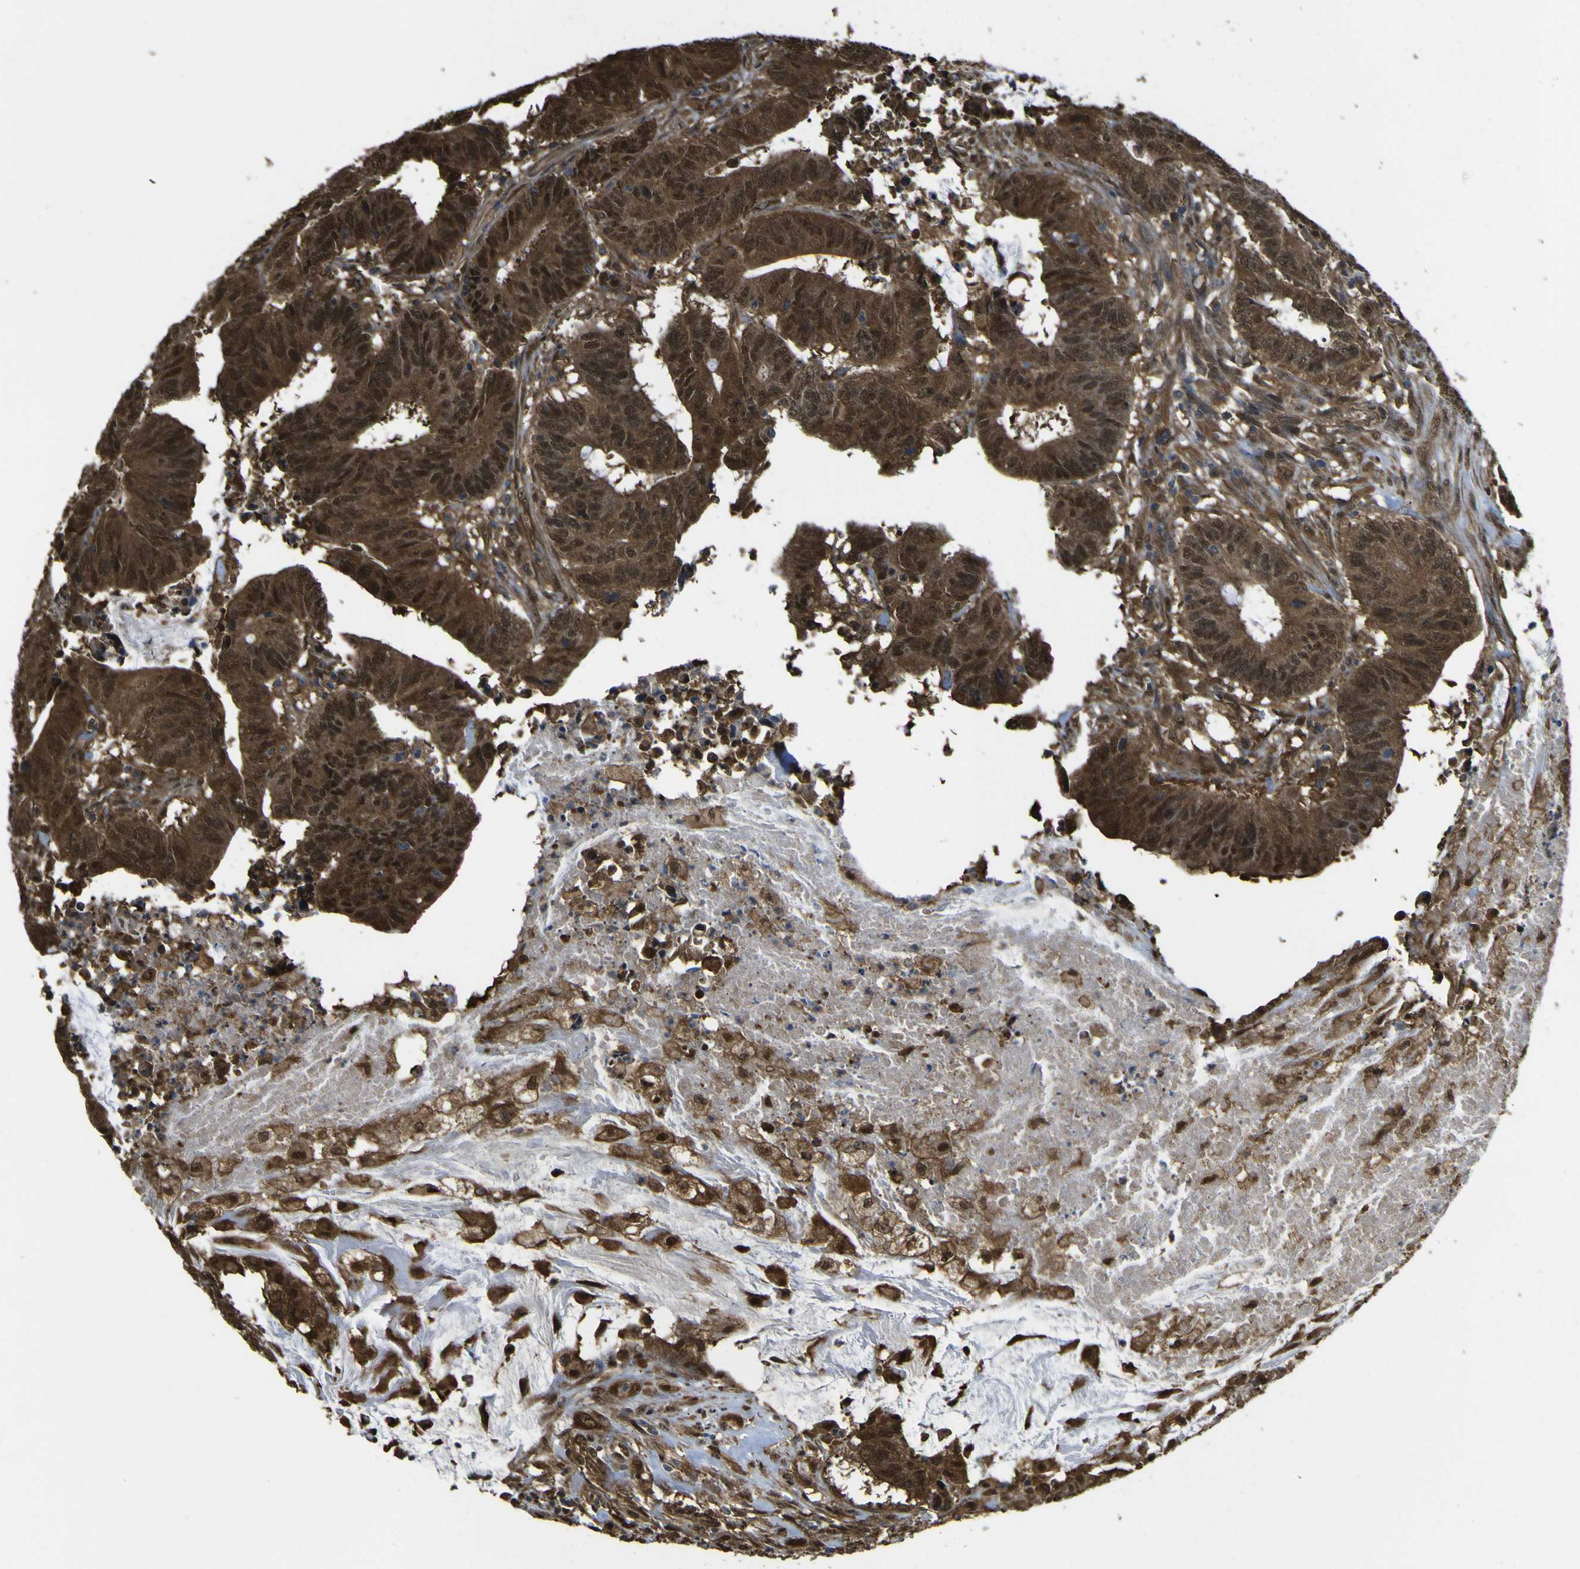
{"staining": {"intensity": "strong", "quantity": ">75%", "location": "cytoplasmic/membranous,nuclear"}, "tissue": "colorectal cancer", "cell_type": "Tumor cells", "image_type": "cancer", "snomed": [{"axis": "morphology", "description": "Adenocarcinoma, NOS"}, {"axis": "topography", "description": "Colon"}], "caption": "A micrograph of human colorectal cancer (adenocarcinoma) stained for a protein reveals strong cytoplasmic/membranous and nuclear brown staining in tumor cells.", "gene": "YWHAG", "patient": {"sex": "male", "age": 45}}